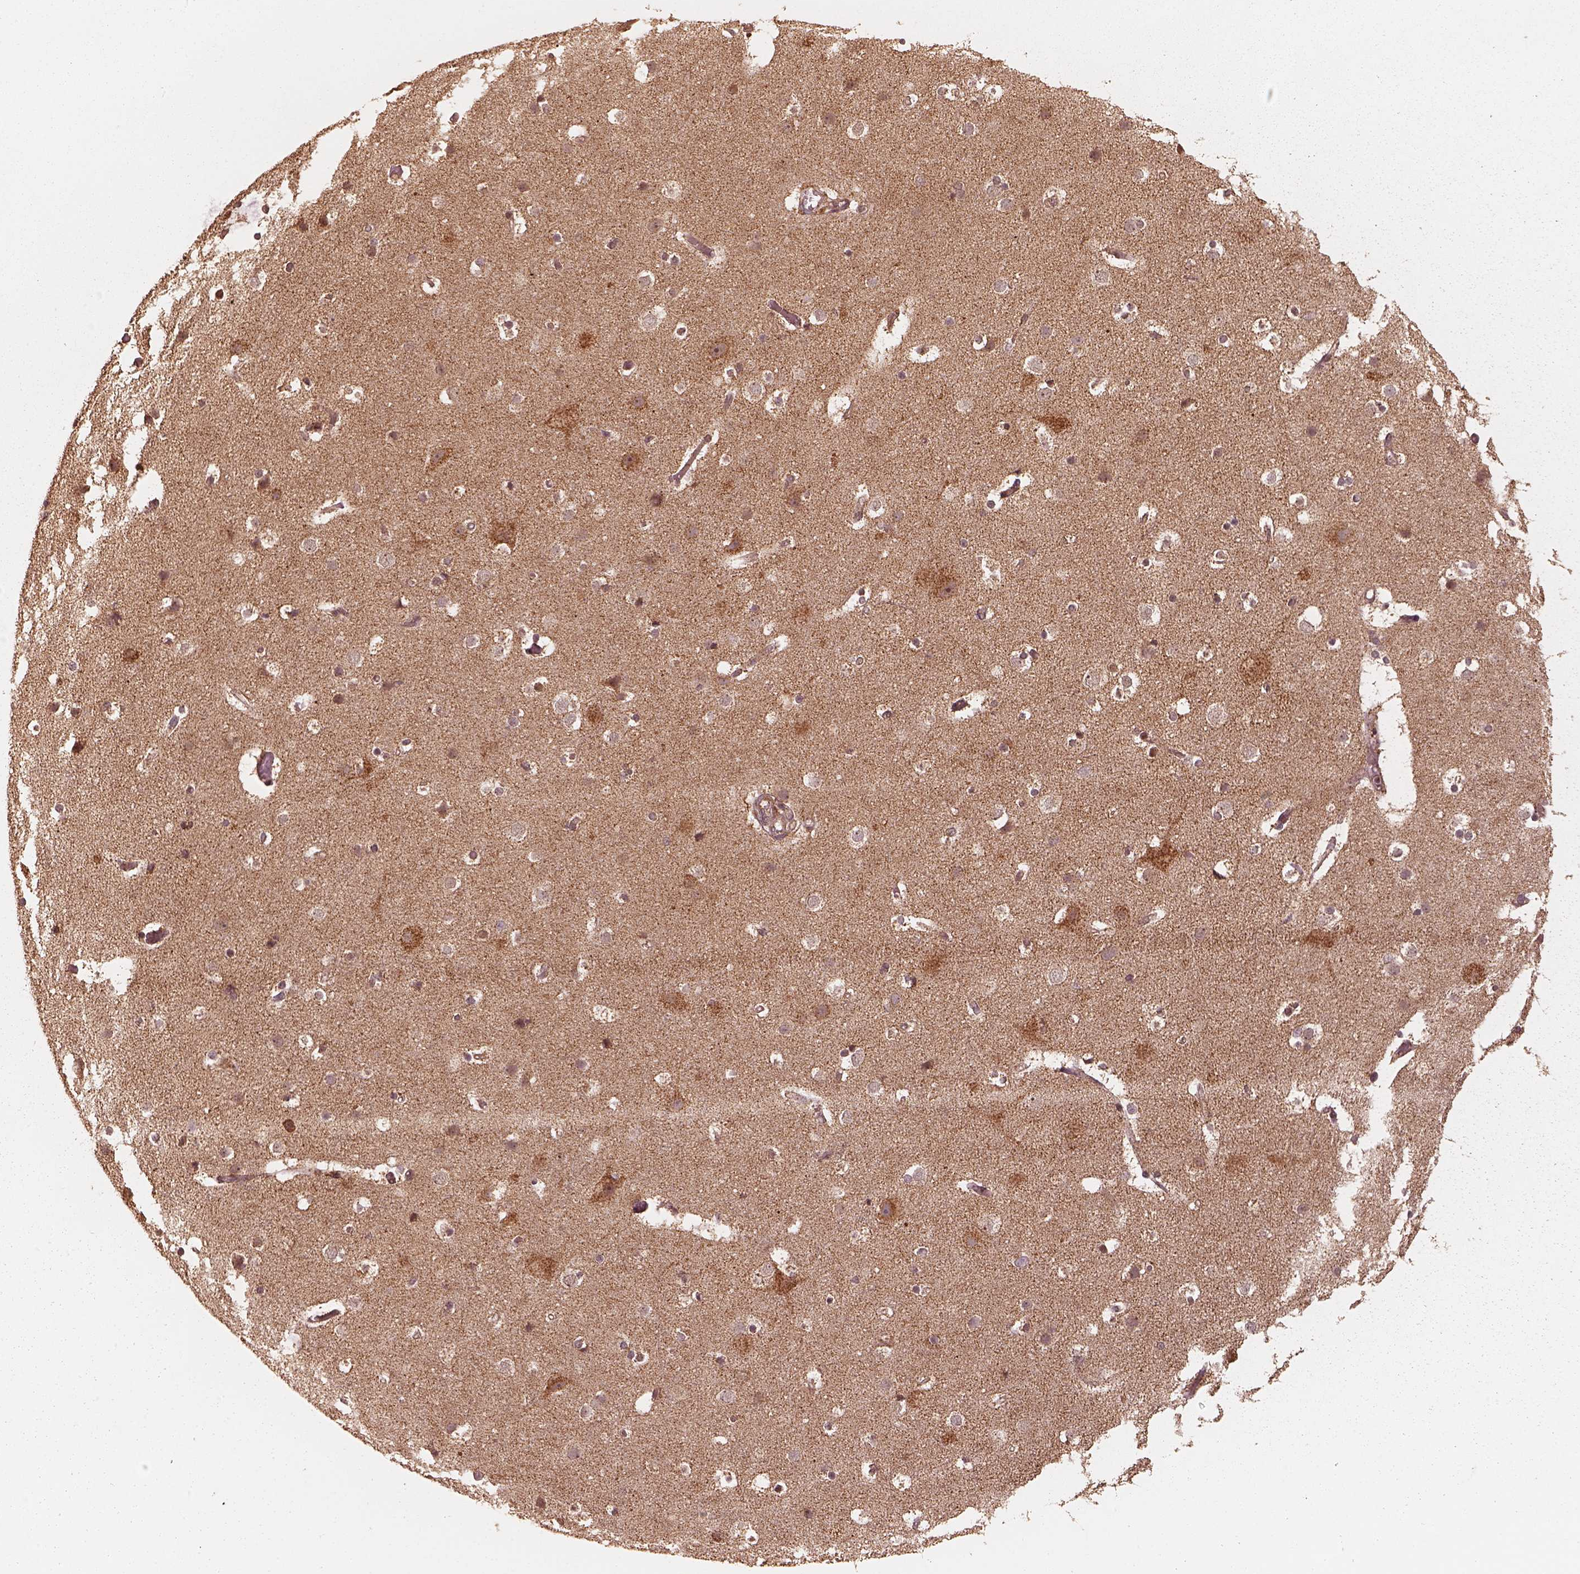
{"staining": {"intensity": "negative", "quantity": "none", "location": "none"}, "tissue": "cerebral cortex", "cell_type": "Endothelial cells", "image_type": "normal", "snomed": [{"axis": "morphology", "description": "Normal tissue, NOS"}, {"axis": "topography", "description": "Cerebral cortex"}], "caption": "Image shows no significant protein expression in endothelial cells of unremarkable cerebral cortex.", "gene": "DNAJC25", "patient": {"sex": "female", "age": 52}}